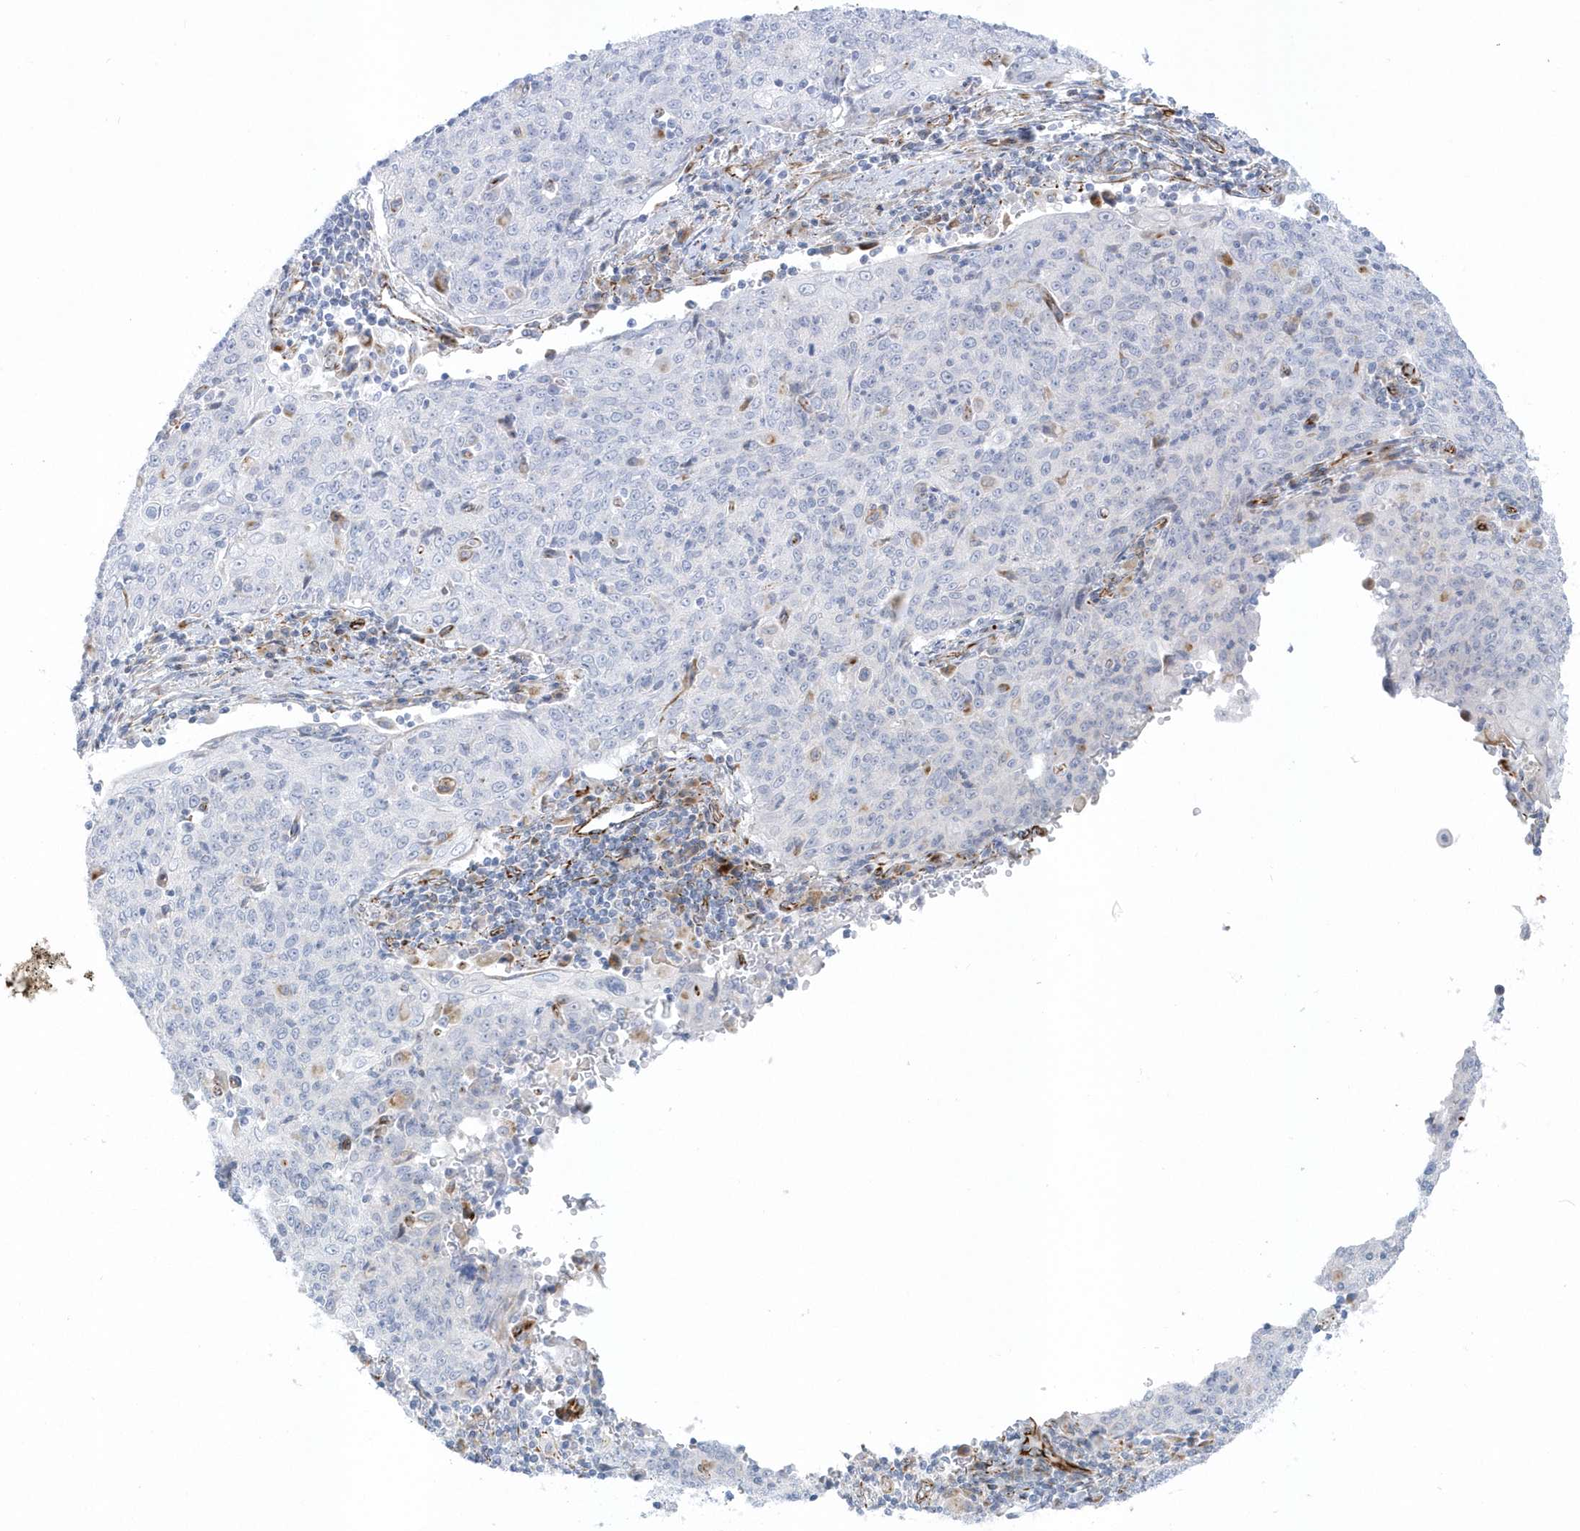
{"staining": {"intensity": "negative", "quantity": "none", "location": "none"}, "tissue": "cervical cancer", "cell_type": "Tumor cells", "image_type": "cancer", "snomed": [{"axis": "morphology", "description": "Squamous cell carcinoma, NOS"}, {"axis": "topography", "description": "Cervix"}], "caption": "Immunohistochemistry histopathology image of cervical cancer (squamous cell carcinoma) stained for a protein (brown), which exhibits no staining in tumor cells.", "gene": "PPIL6", "patient": {"sex": "female", "age": 48}}